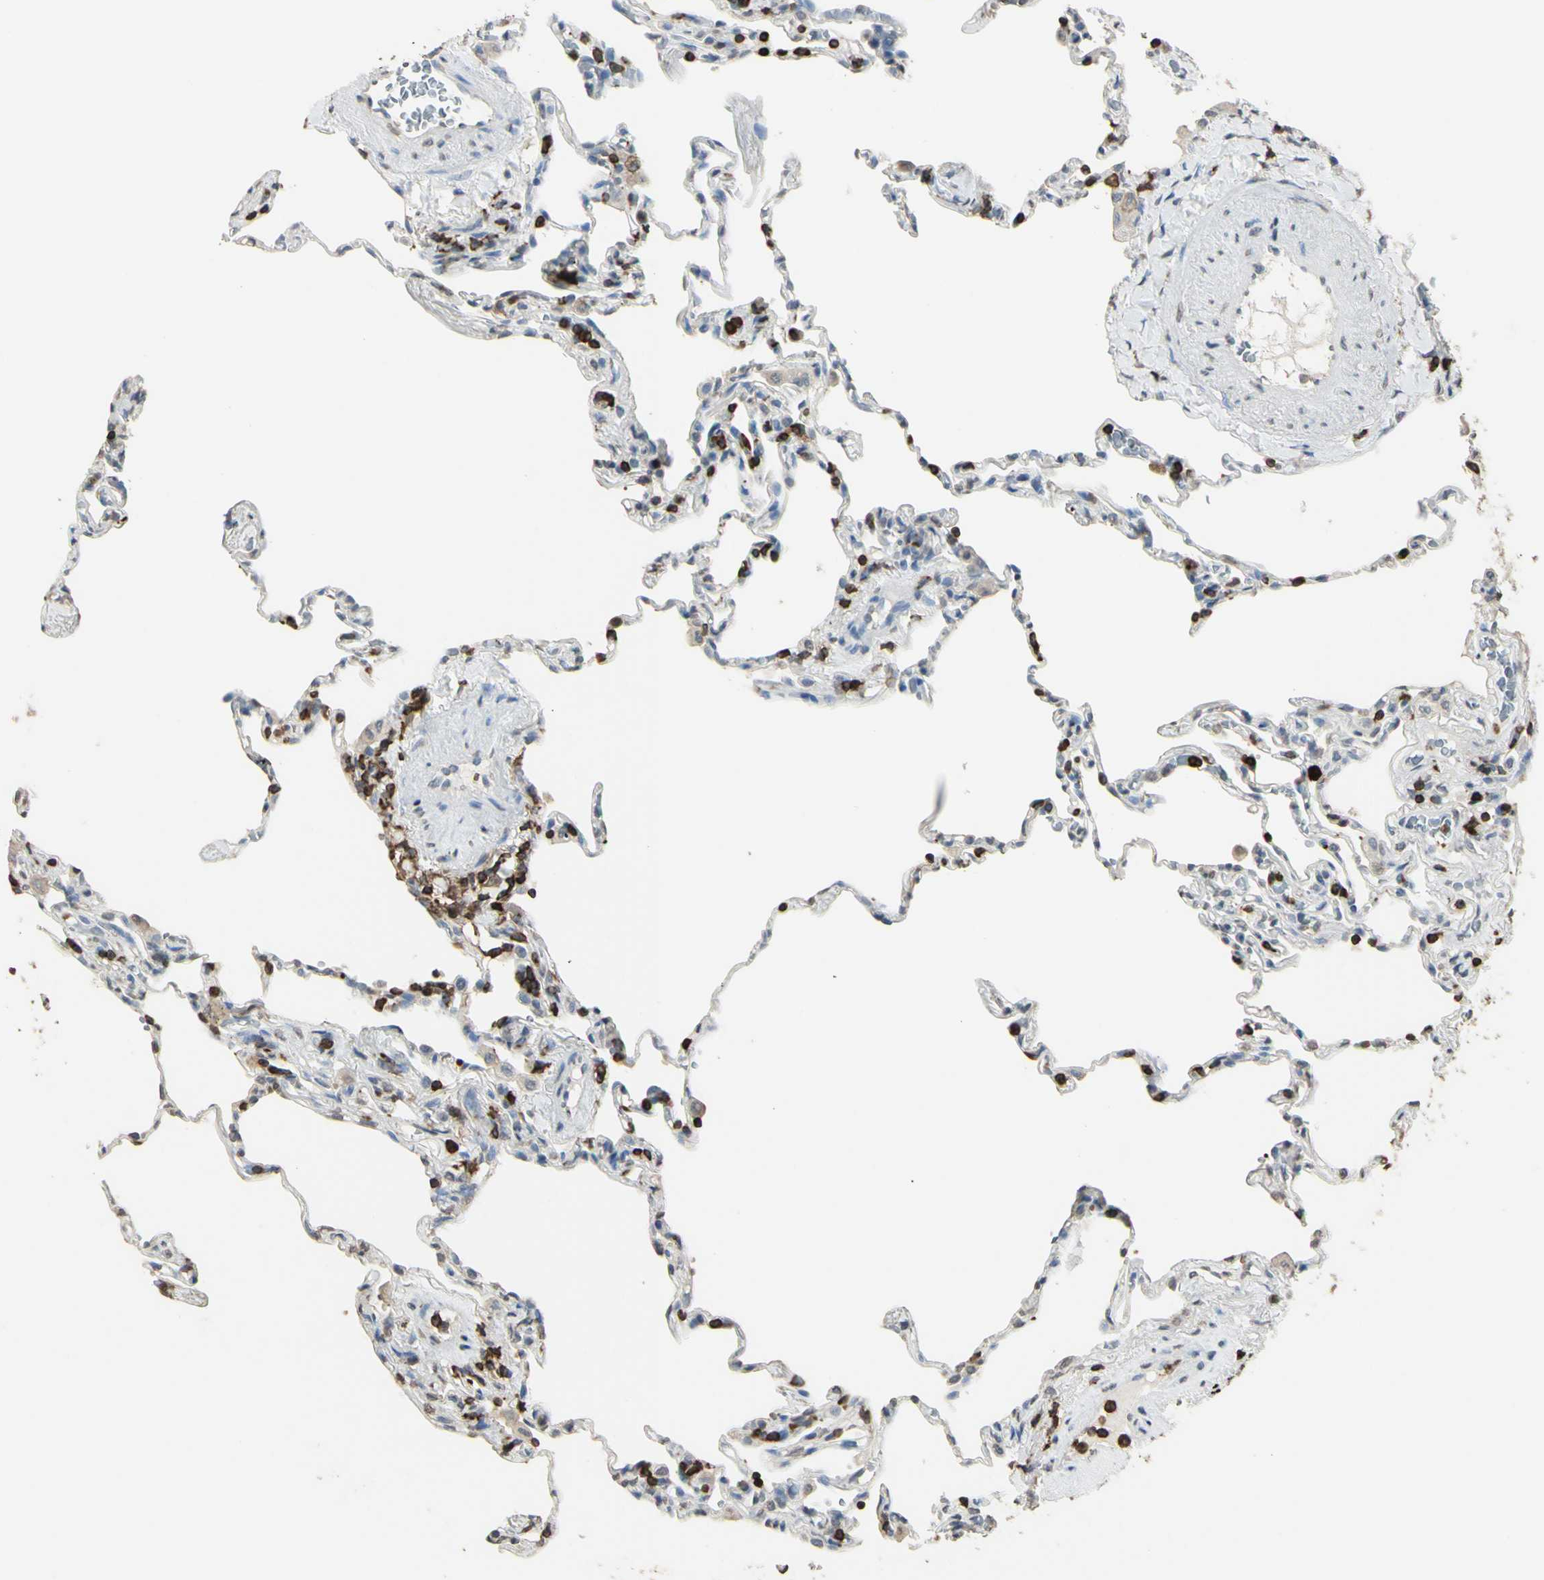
{"staining": {"intensity": "weak", "quantity": "<25%", "location": "cytoplasmic/membranous"}, "tissue": "lung", "cell_type": "Alveolar cells", "image_type": "normal", "snomed": [{"axis": "morphology", "description": "Normal tissue, NOS"}, {"axis": "topography", "description": "Lung"}], "caption": "IHC photomicrograph of benign lung: human lung stained with DAB demonstrates no significant protein expression in alveolar cells. The staining was performed using DAB (3,3'-diaminobenzidine) to visualize the protein expression in brown, while the nuclei were stained in blue with hematoxylin (Magnification: 20x).", "gene": "PSTPIP1", "patient": {"sex": "male", "age": 59}}